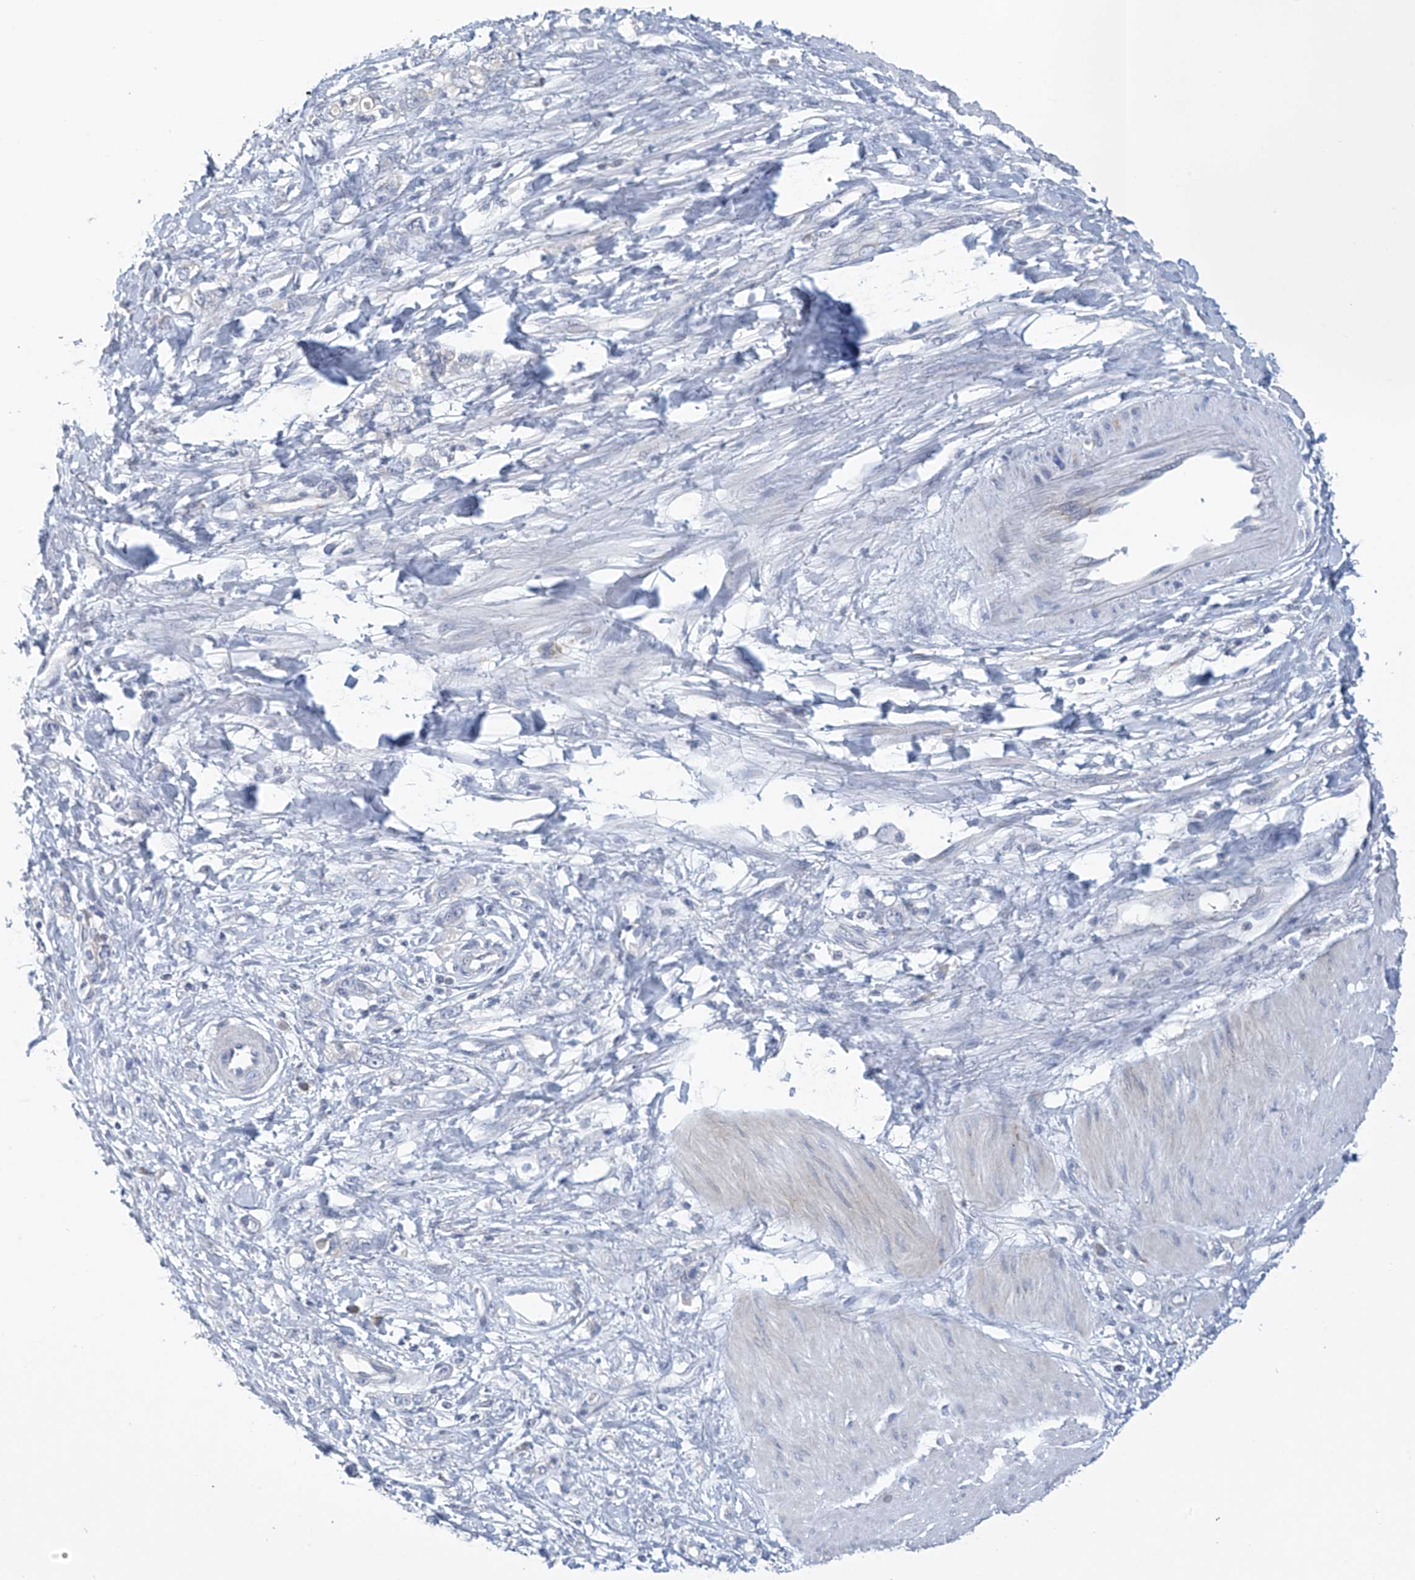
{"staining": {"intensity": "negative", "quantity": "none", "location": "none"}, "tissue": "stomach cancer", "cell_type": "Tumor cells", "image_type": "cancer", "snomed": [{"axis": "morphology", "description": "Adenocarcinoma, NOS"}, {"axis": "topography", "description": "Stomach"}], "caption": "Protein analysis of stomach adenocarcinoma demonstrates no significant staining in tumor cells.", "gene": "SLCO4A1", "patient": {"sex": "female", "age": 76}}